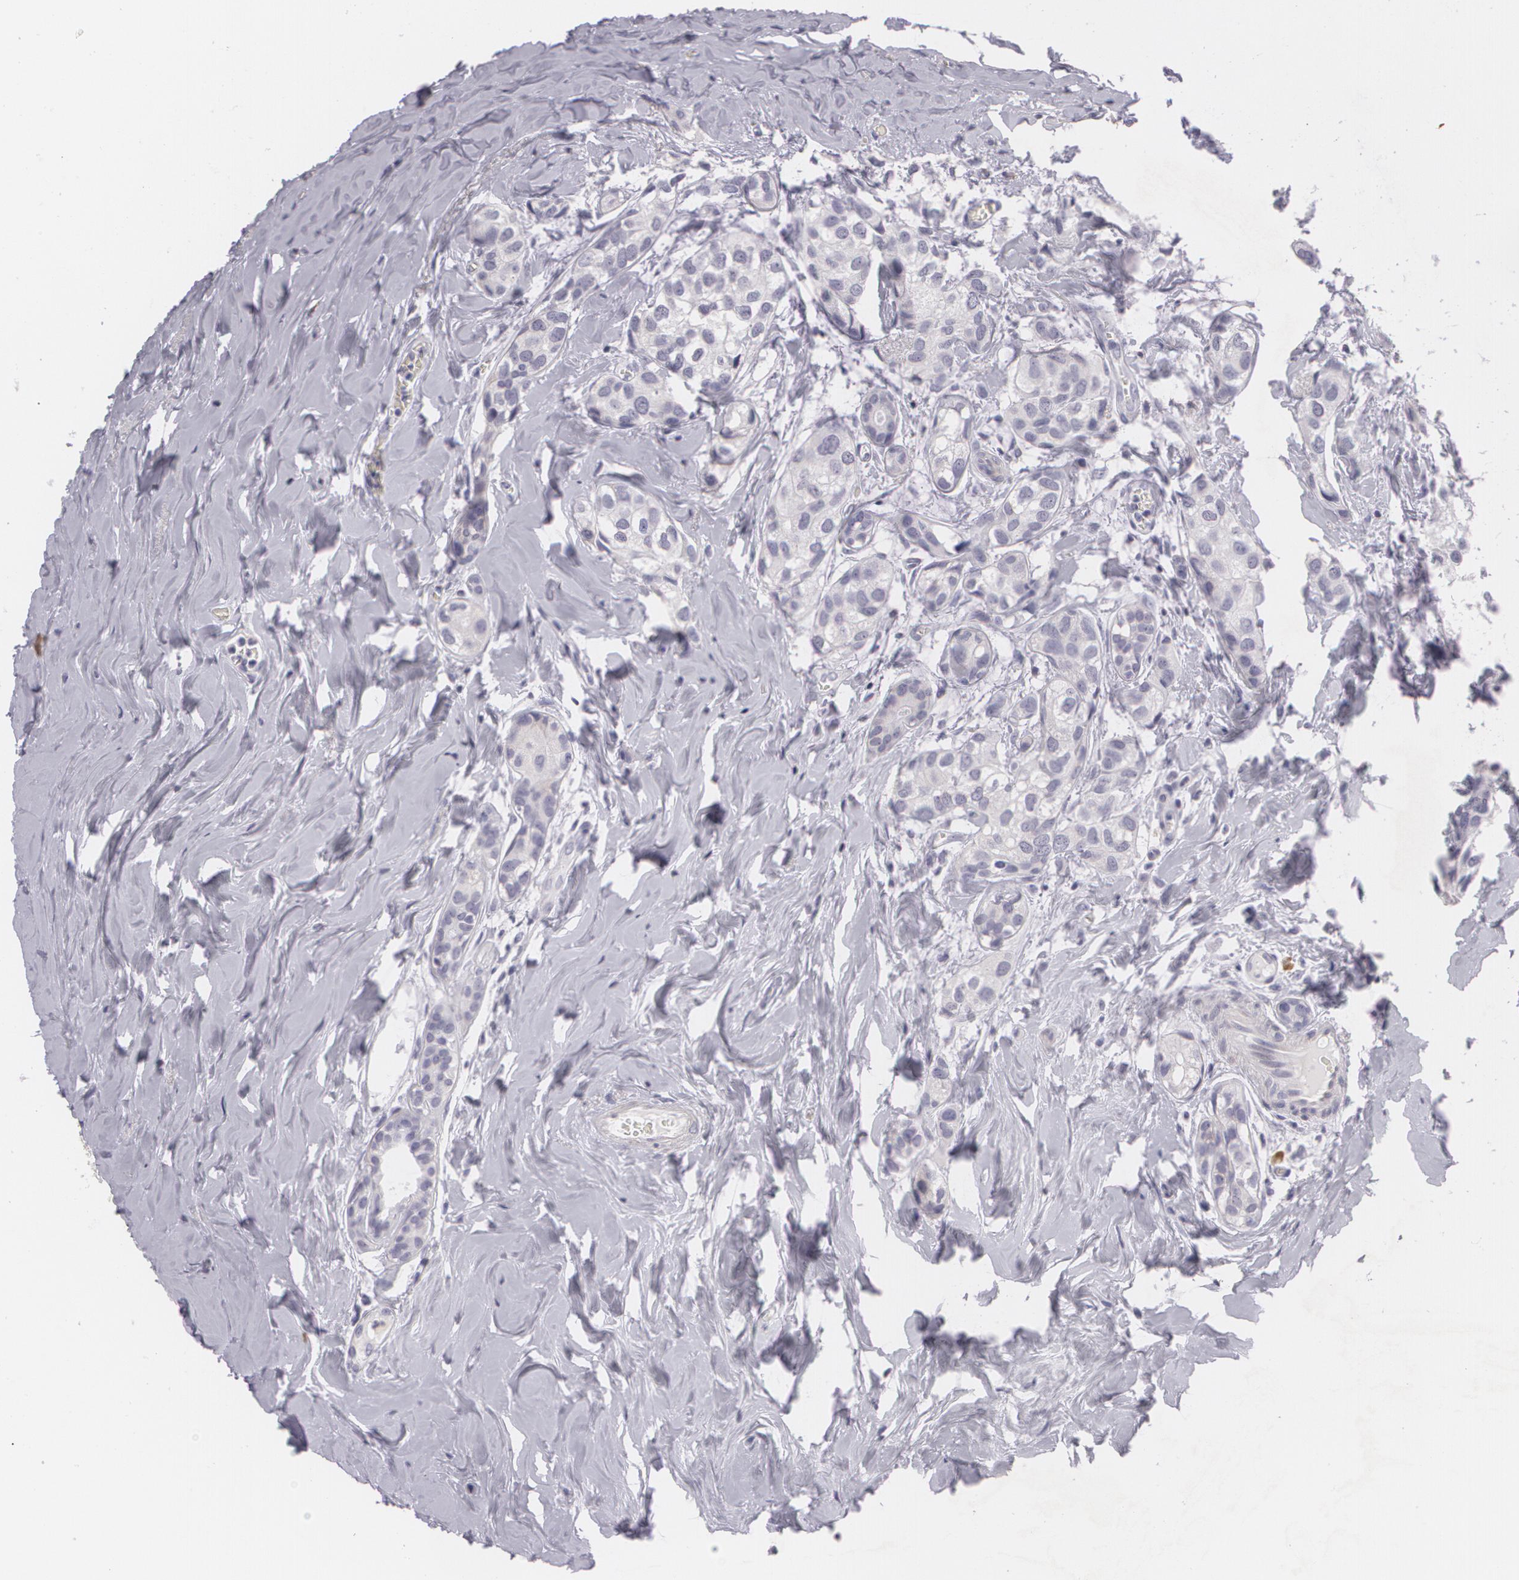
{"staining": {"intensity": "negative", "quantity": "none", "location": "none"}, "tissue": "breast cancer", "cell_type": "Tumor cells", "image_type": "cancer", "snomed": [{"axis": "morphology", "description": "Duct carcinoma"}, {"axis": "topography", "description": "Breast"}], "caption": "Tumor cells show no significant positivity in intraductal carcinoma (breast). The staining is performed using DAB (3,3'-diaminobenzidine) brown chromogen with nuclei counter-stained in using hematoxylin.", "gene": "MAP2", "patient": {"sex": "female", "age": 68}}